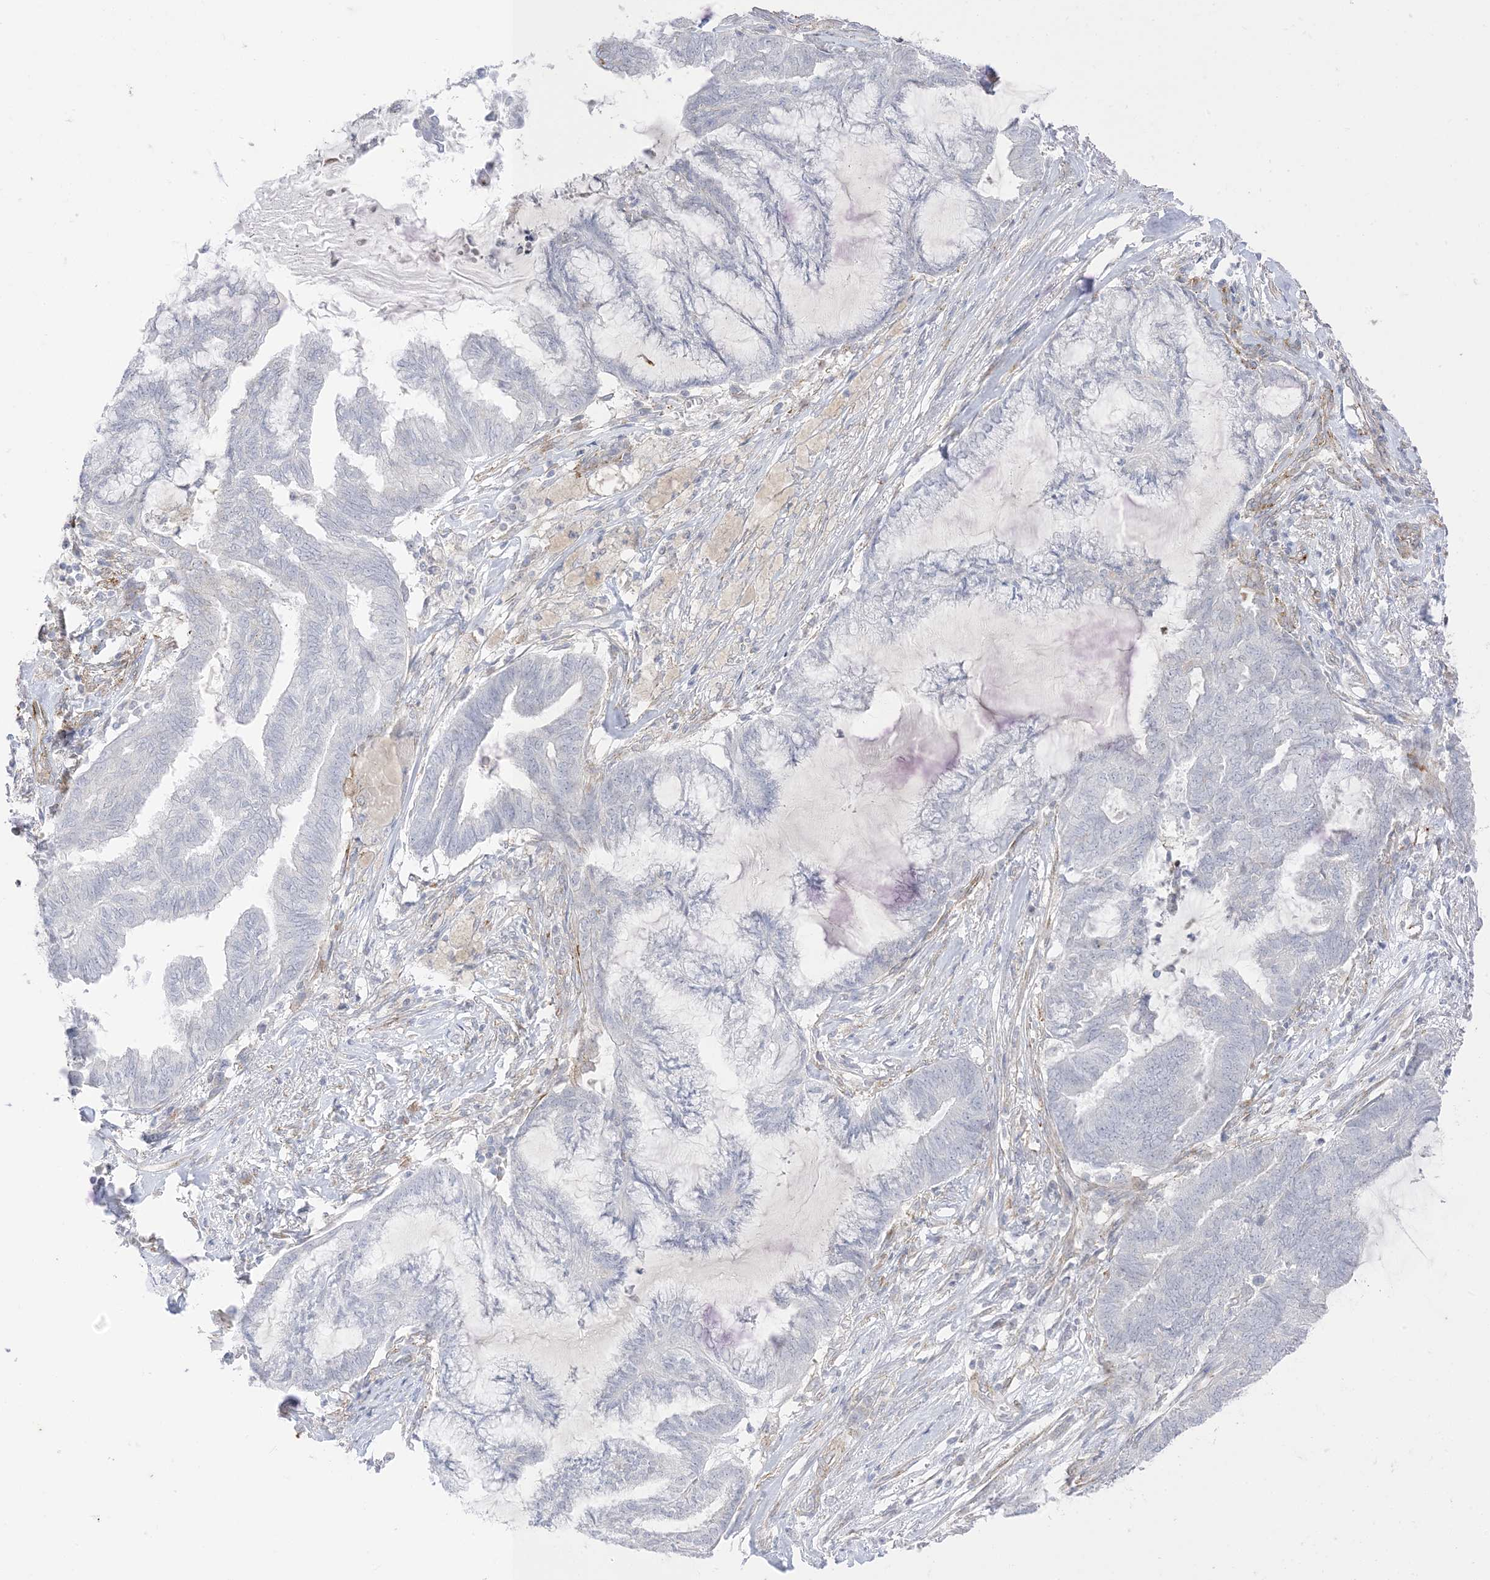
{"staining": {"intensity": "negative", "quantity": "none", "location": "none"}, "tissue": "endometrial cancer", "cell_type": "Tumor cells", "image_type": "cancer", "snomed": [{"axis": "morphology", "description": "Adenocarcinoma, NOS"}, {"axis": "topography", "description": "Endometrium"}], "caption": "The histopathology image demonstrates no staining of tumor cells in endometrial cancer (adenocarcinoma).", "gene": "RAC1", "patient": {"sex": "female", "age": 86}}